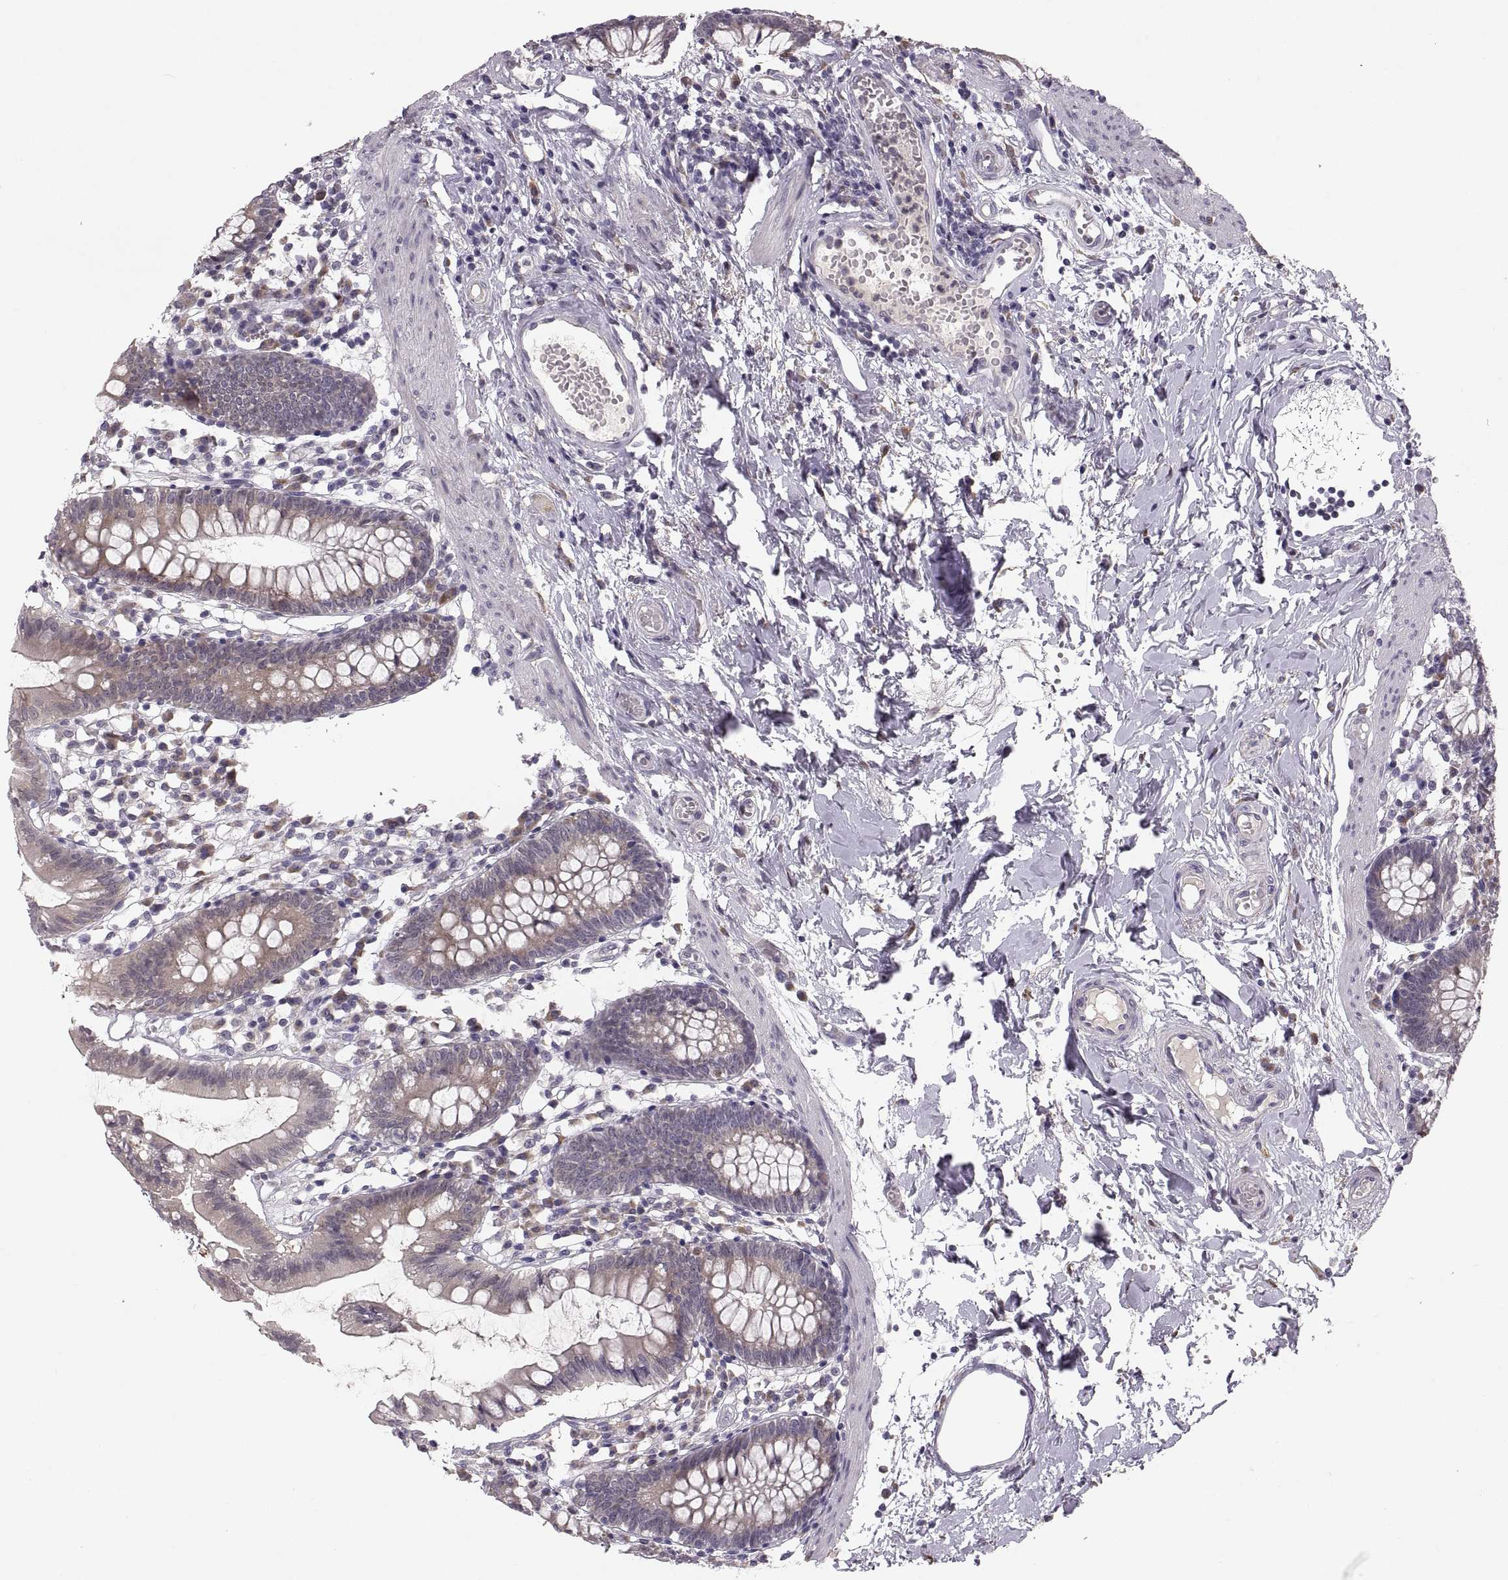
{"staining": {"intensity": "moderate", "quantity": "25%-75%", "location": "cytoplasmic/membranous"}, "tissue": "small intestine", "cell_type": "Glandular cells", "image_type": "normal", "snomed": [{"axis": "morphology", "description": "Normal tissue, NOS"}, {"axis": "topography", "description": "Small intestine"}], "caption": "A brown stain shows moderate cytoplasmic/membranous positivity of a protein in glandular cells of benign human small intestine. The staining was performed using DAB to visualize the protein expression in brown, while the nuclei were stained in blue with hematoxylin (Magnification: 20x).", "gene": "ADH6", "patient": {"sex": "female", "age": 90}}